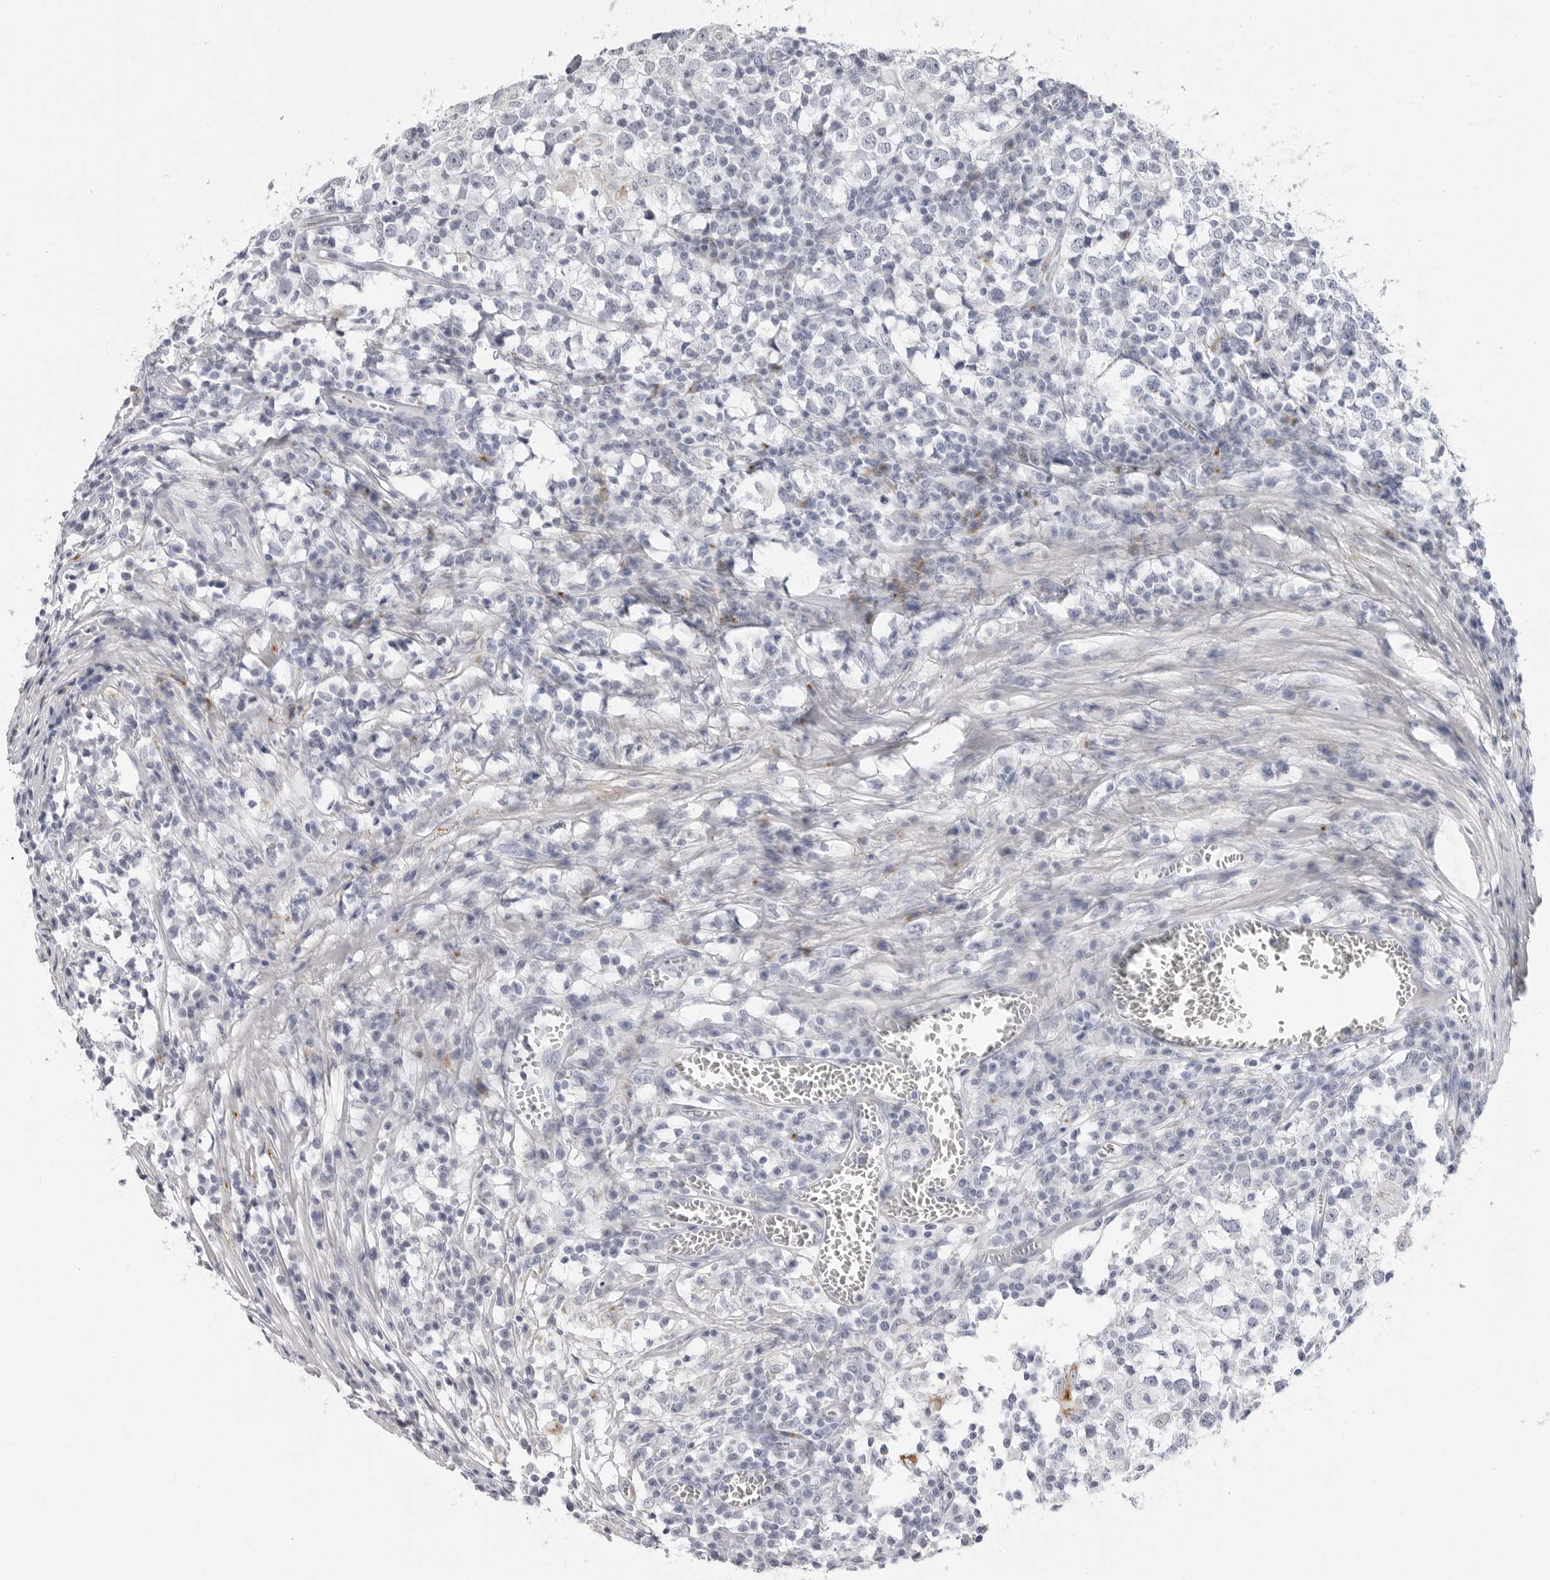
{"staining": {"intensity": "moderate", "quantity": "<25%", "location": "cytoplasmic/membranous"}, "tissue": "testis cancer", "cell_type": "Tumor cells", "image_type": "cancer", "snomed": [{"axis": "morphology", "description": "Seminoma, NOS"}, {"axis": "topography", "description": "Testis"}], "caption": "Testis seminoma stained with IHC demonstrates moderate cytoplasmic/membranous staining in about <25% of tumor cells.", "gene": "ERICH3", "patient": {"sex": "male", "age": 65}}